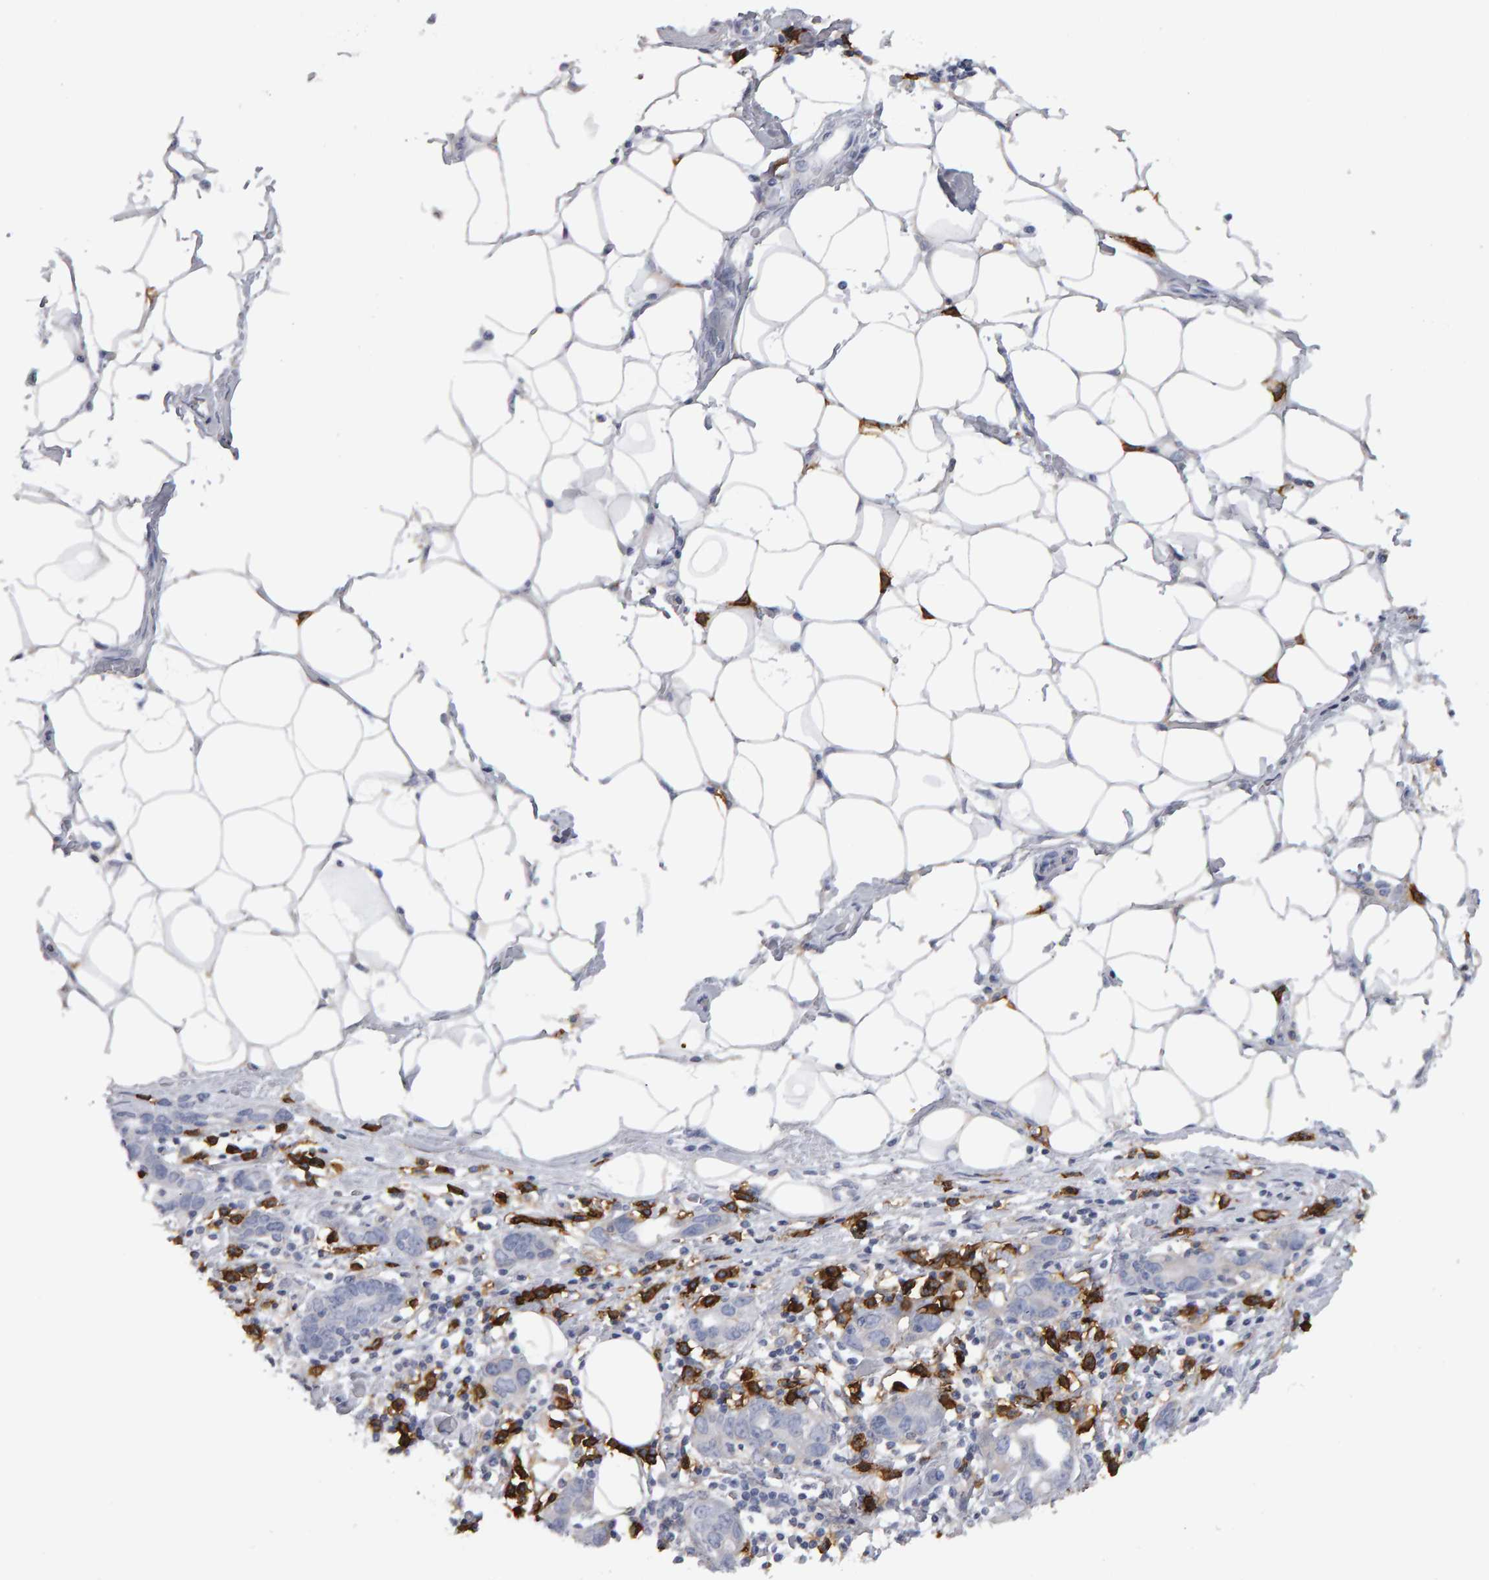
{"staining": {"intensity": "negative", "quantity": "none", "location": "none"}, "tissue": "stomach cancer", "cell_type": "Tumor cells", "image_type": "cancer", "snomed": [{"axis": "morphology", "description": "Adenocarcinoma, NOS"}, {"axis": "topography", "description": "Stomach, lower"}], "caption": "IHC of stomach adenocarcinoma demonstrates no positivity in tumor cells.", "gene": "CD38", "patient": {"sex": "female", "age": 93}}